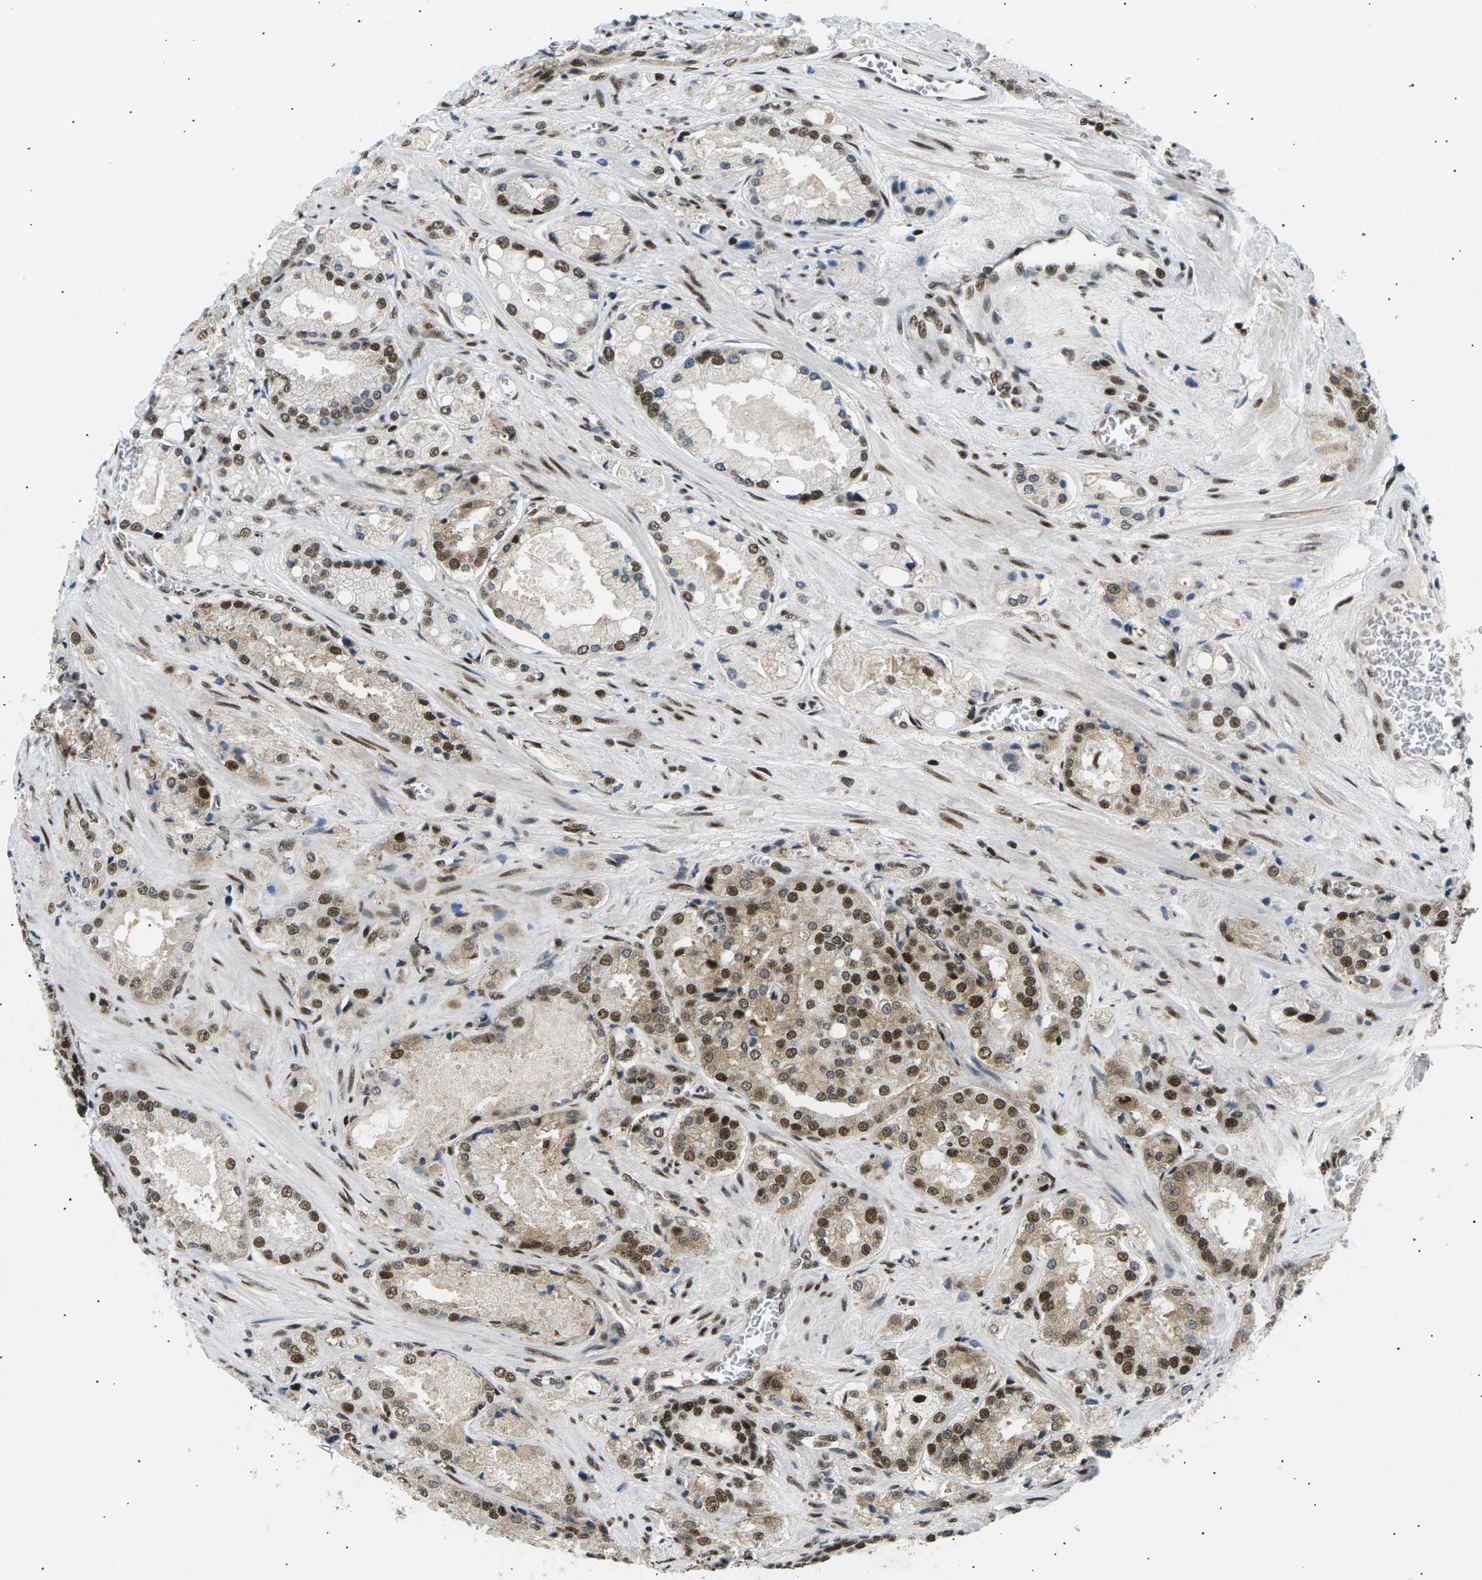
{"staining": {"intensity": "moderate", "quantity": "25%-75%", "location": "cytoplasmic/membranous,nuclear"}, "tissue": "prostate cancer", "cell_type": "Tumor cells", "image_type": "cancer", "snomed": [{"axis": "morphology", "description": "Adenocarcinoma, High grade"}, {"axis": "topography", "description": "Prostate"}], "caption": "This is an image of immunohistochemistry (IHC) staining of prostate cancer (adenocarcinoma (high-grade)), which shows moderate expression in the cytoplasmic/membranous and nuclear of tumor cells.", "gene": "RPA2", "patient": {"sex": "male", "age": 65}}